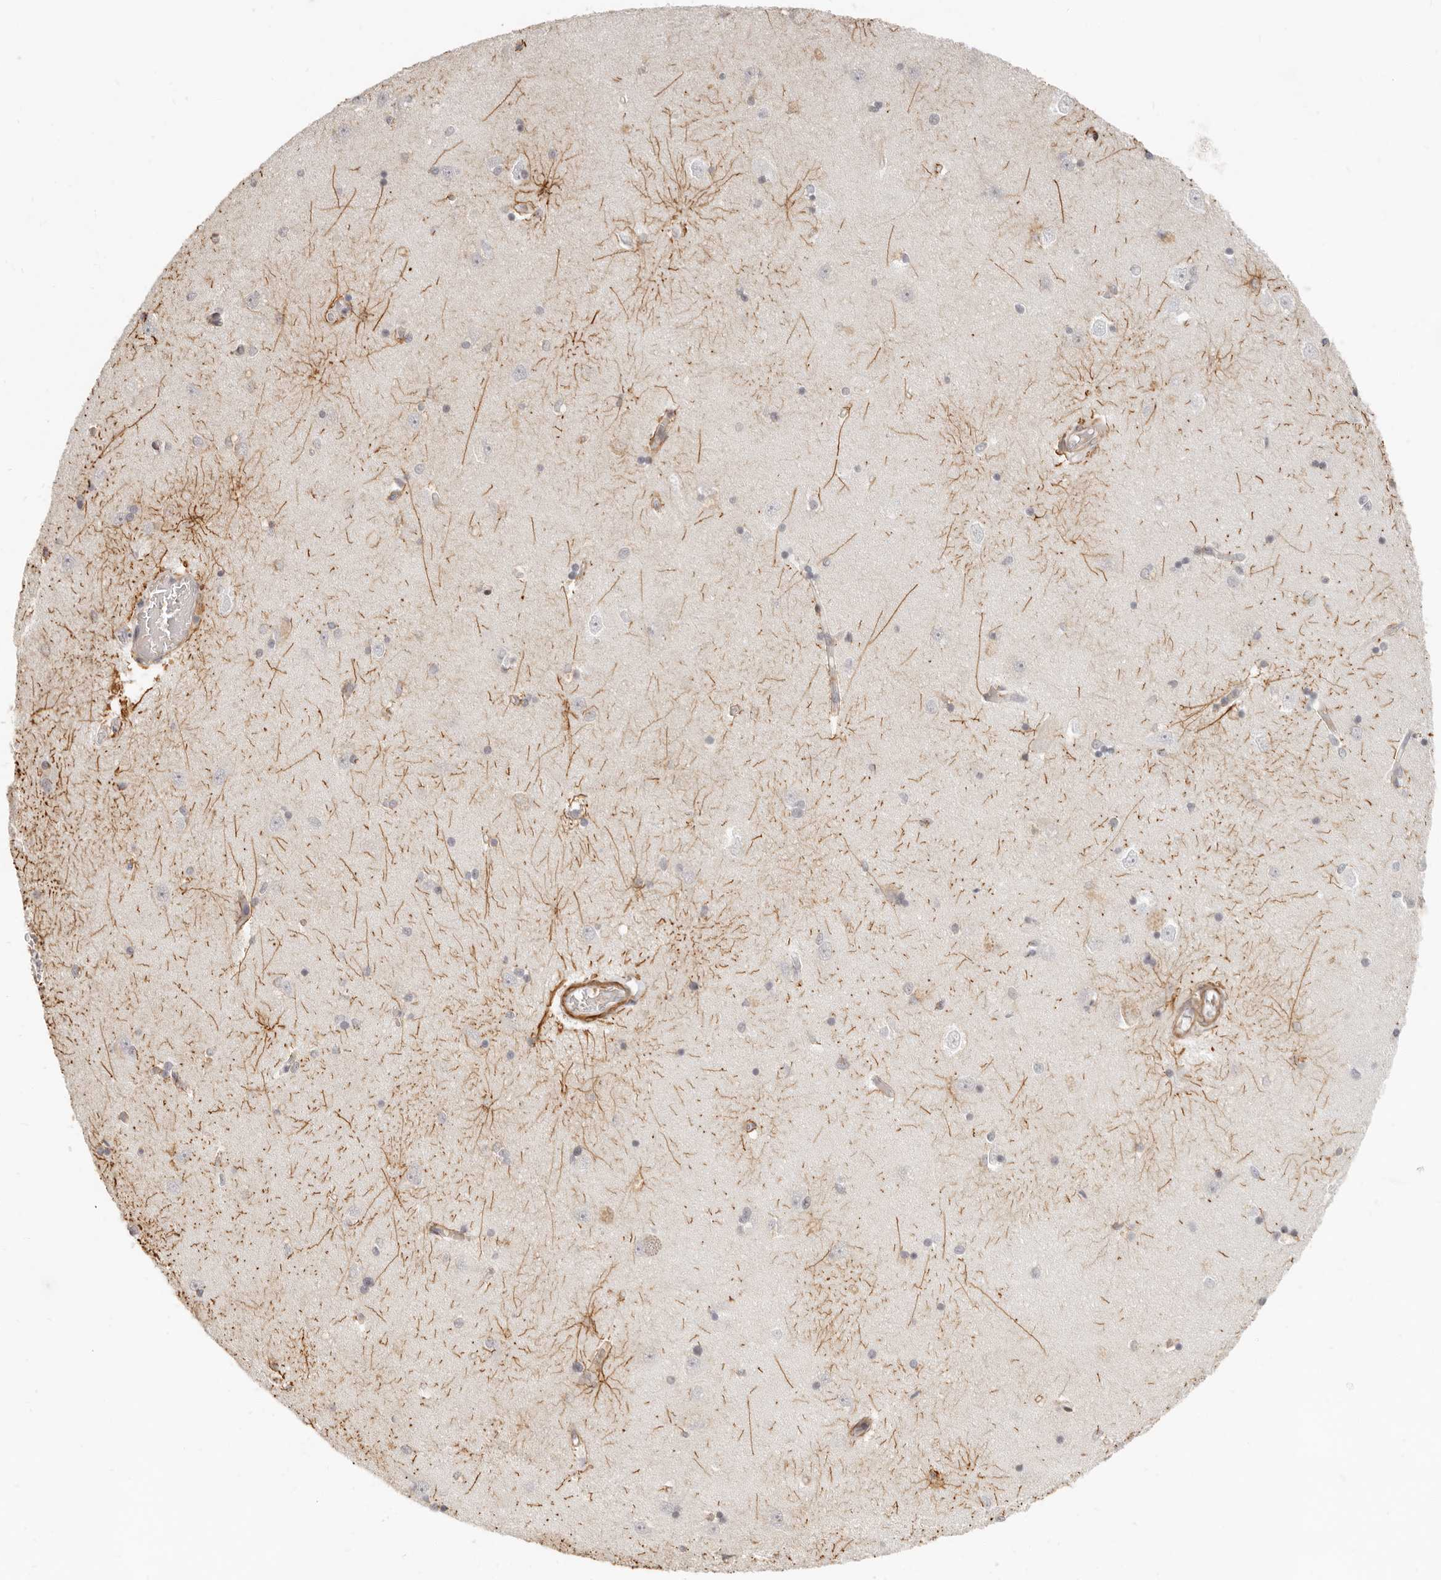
{"staining": {"intensity": "negative", "quantity": "none", "location": "none"}, "tissue": "hippocampus", "cell_type": "Glial cells", "image_type": "normal", "snomed": [{"axis": "morphology", "description": "Normal tissue, NOS"}, {"axis": "topography", "description": "Hippocampus"}], "caption": "The immunohistochemistry (IHC) micrograph has no significant expression in glial cells of hippocampus.", "gene": "GABPA", "patient": {"sex": "male", "age": 45}}